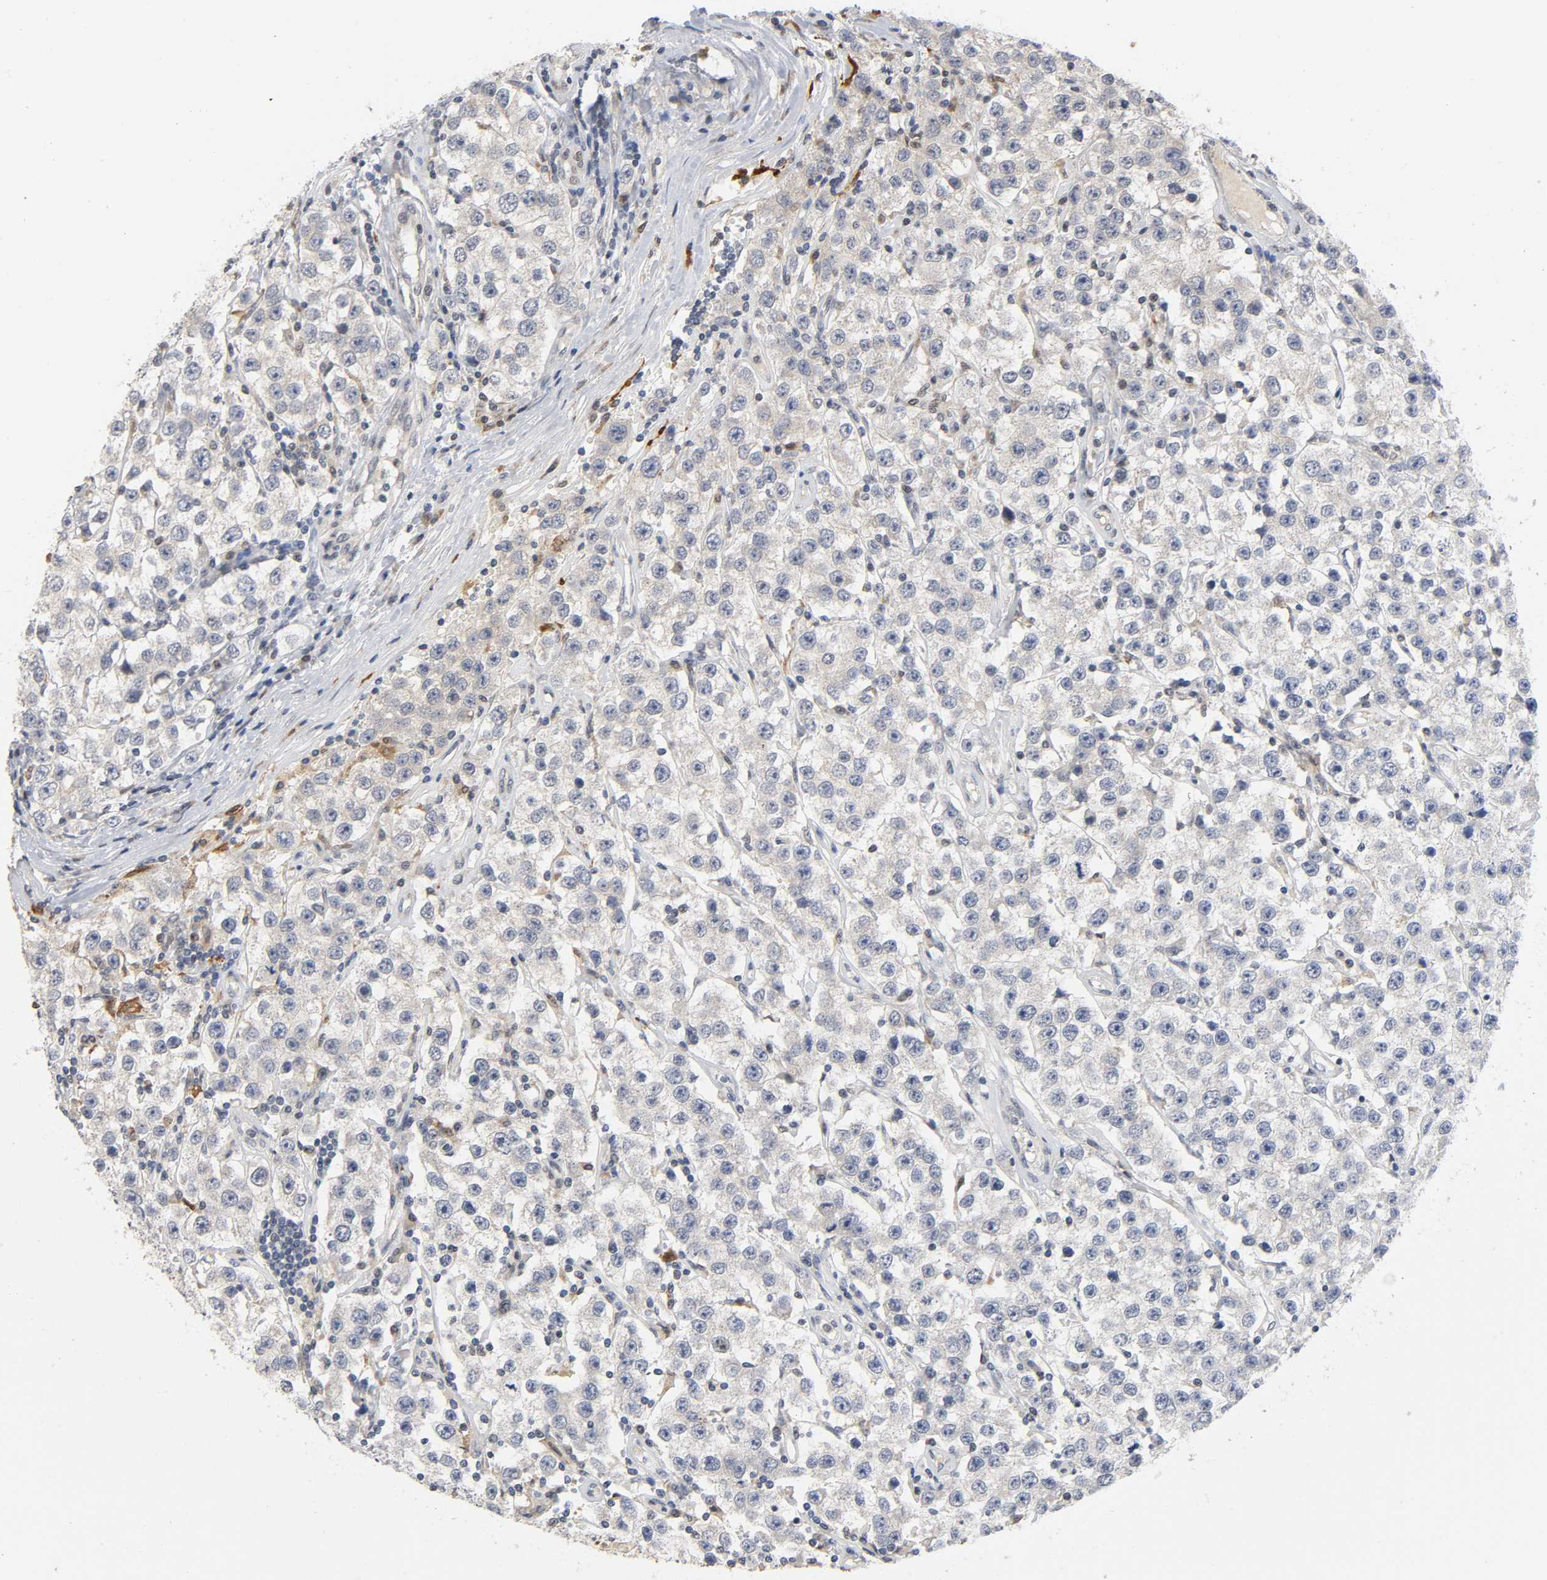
{"staining": {"intensity": "negative", "quantity": "none", "location": "none"}, "tissue": "testis cancer", "cell_type": "Tumor cells", "image_type": "cancer", "snomed": [{"axis": "morphology", "description": "Seminoma, NOS"}, {"axis": "topography", "description": "Testis"}], "caption": "This photomicrograph is of testis seminoma stained with immunohistochemistry to label a protein in brown with the nuclei are counter-stained blue. There is no positivity in tumor cells.", "gene": "KAT2B", "patient": {"sex": "male", "age": 52}}